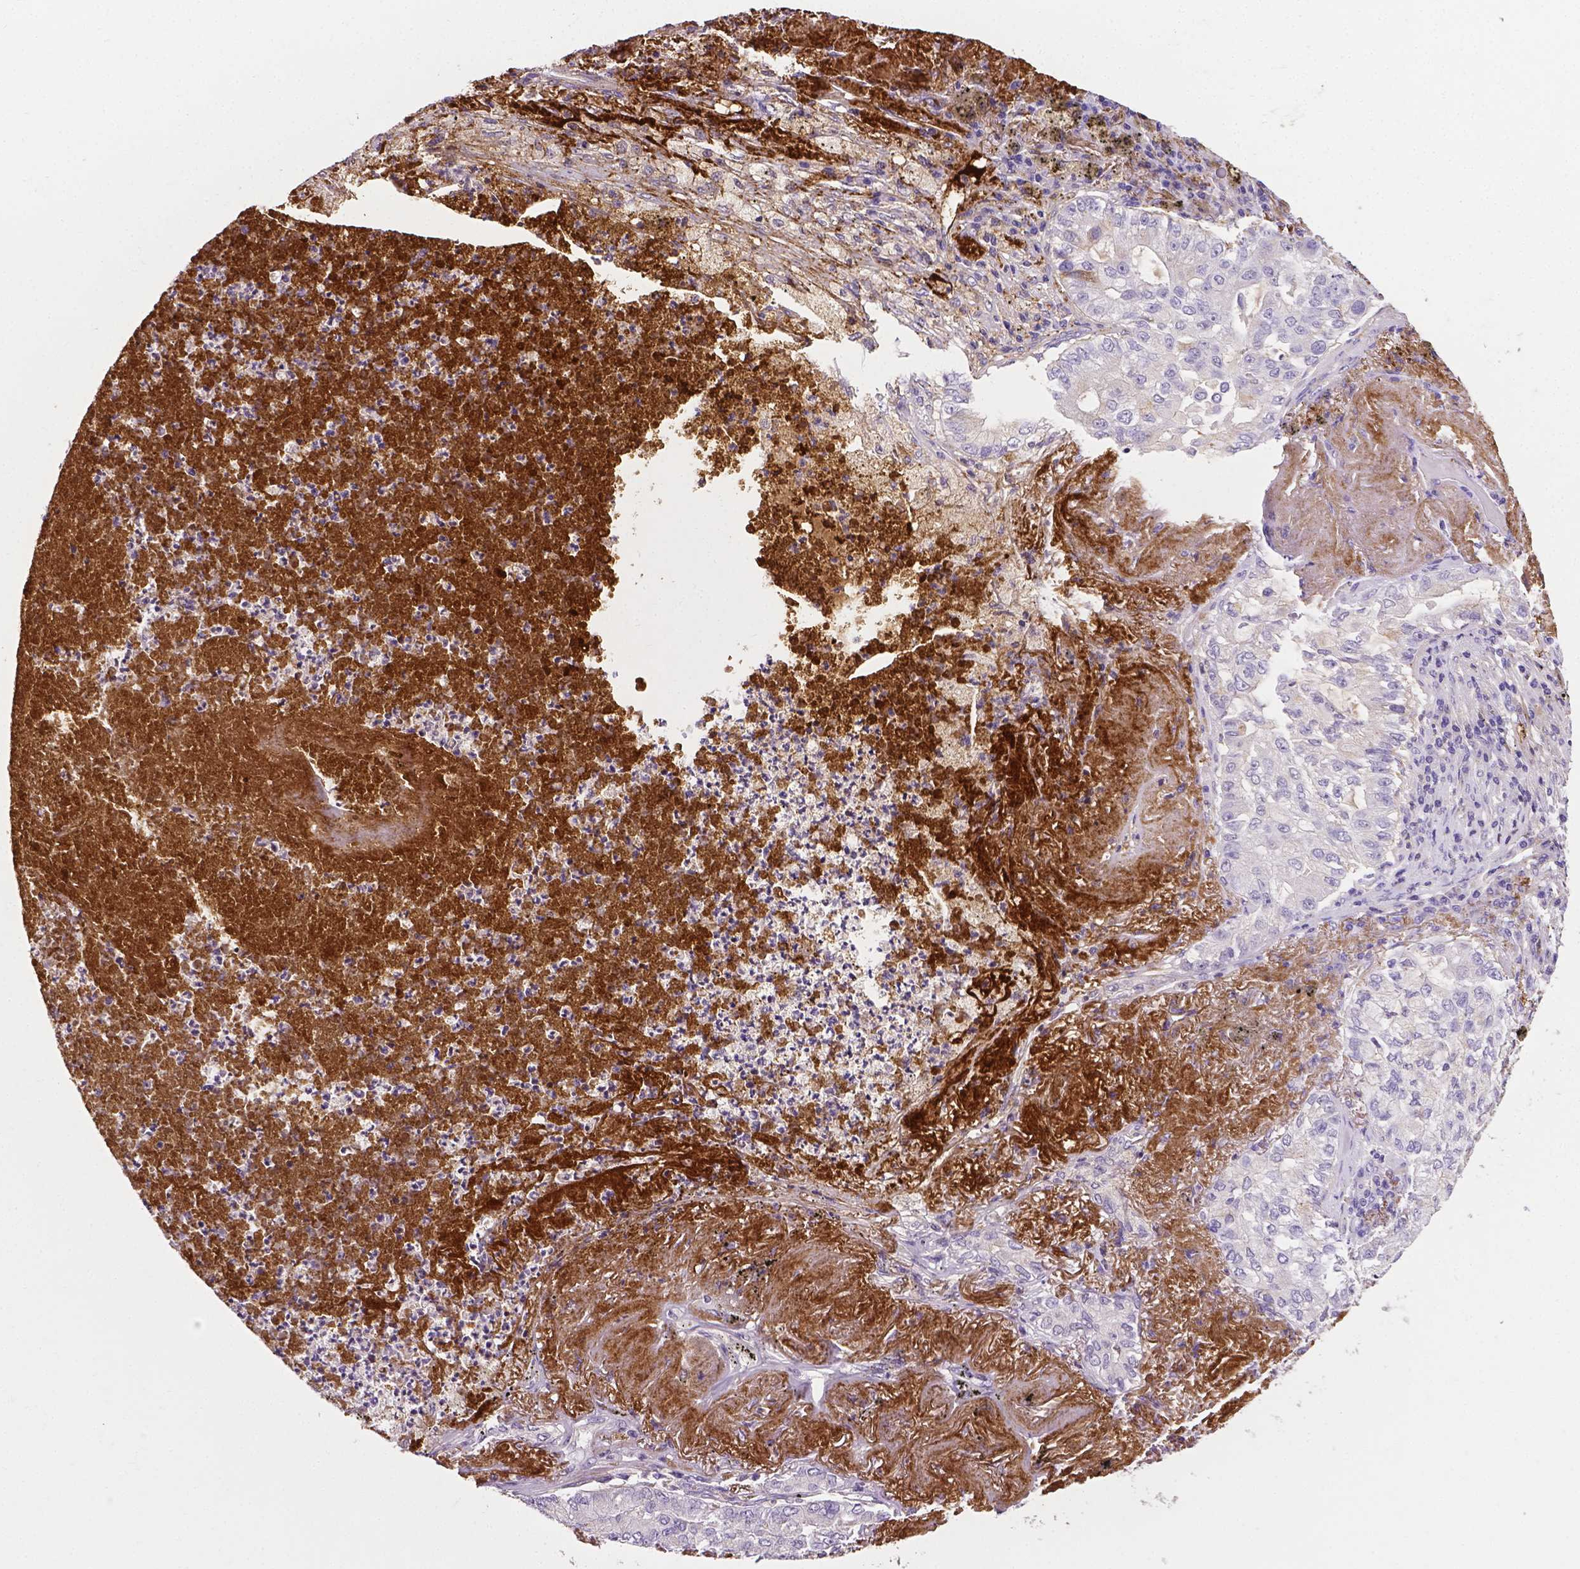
{"staining": {"intensity": "negative", "quantity": "none", "location": "none"}, "tissue": "lung cancer", "cell_type": "Tumor cells", "image_type": "cancer", "snomed": [{"axis": "morphology", "description": "Adenocarcinoma, NOS"}, {"axis": "topography", "description": "Lung"}], "caption": "This is an IHC histopathology image of lung cancer (adenocarcinoma). There is no expression in tumor cells.", "gene": "APOE", "patient": {"sex": "female", "age": 73}}